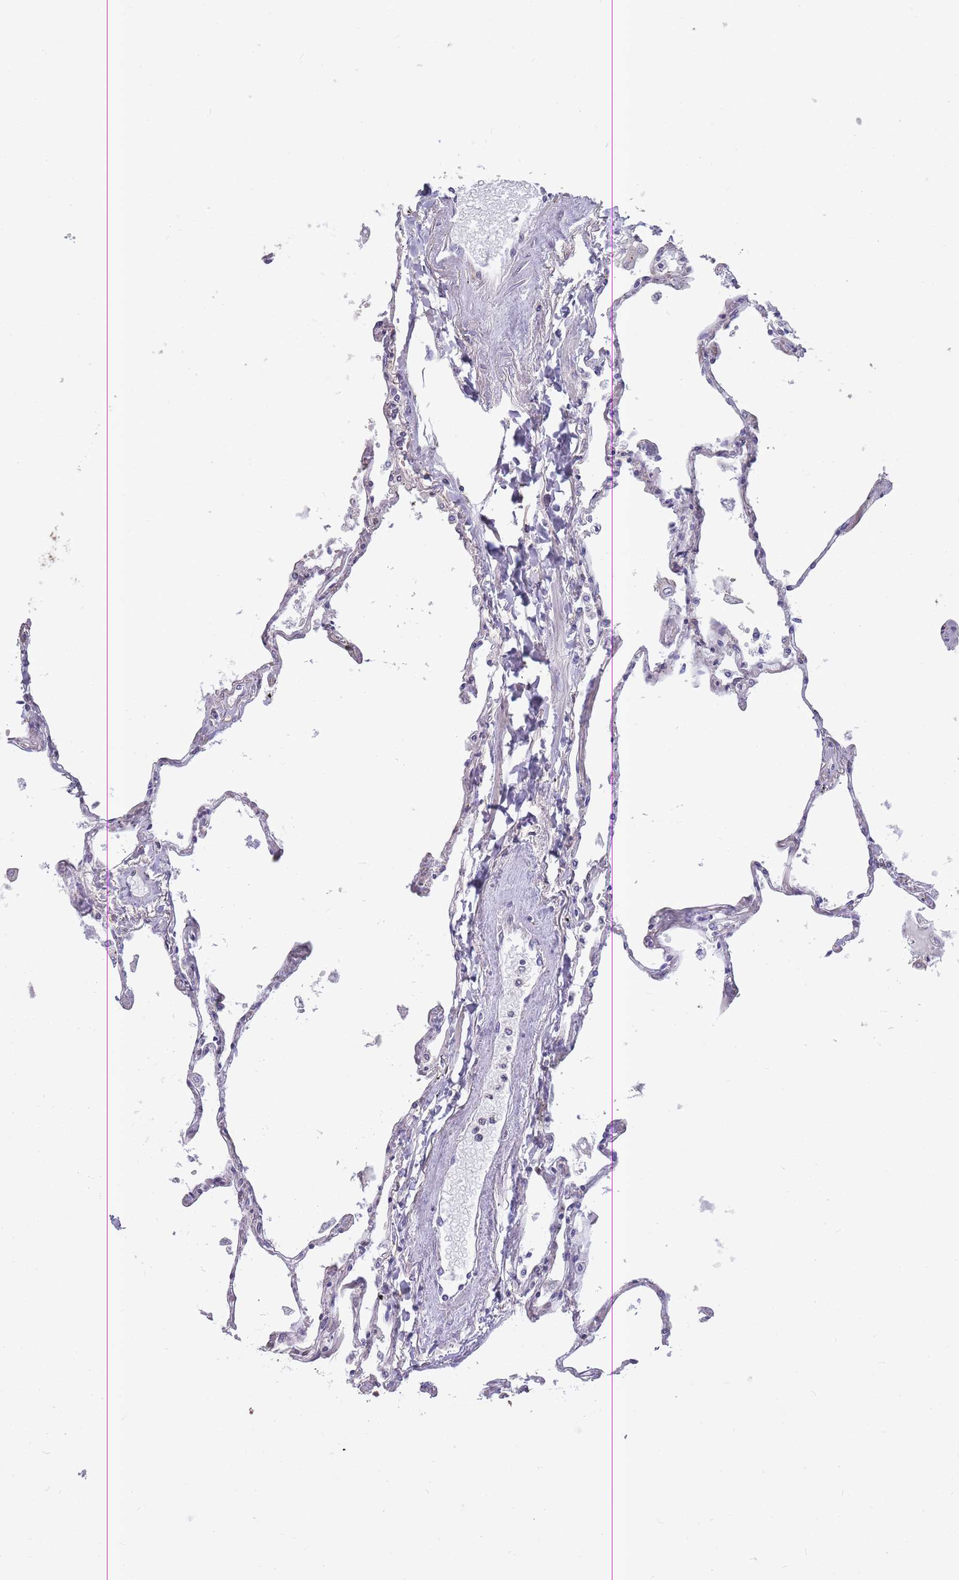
{"staining": {"intensity": "negative", "quantity": "none", "location": "none"}, "tissue": "lung", "cell_type": "Alveolar cells", "image_type": "normal", "snomed": [{"axis": "morphology", "description": "Normal tissue, NOS"}, {"axis": "topography", "description": "Lung"}], "caption": "Micrograph shows no significant protein positivity in alveolar cells of normal lung. The staining is performed using DAB (3,3'-diaminobenzidine) brown chromogen with nuclei counter-stained in using hematoxylin.", "gene": "GMIP", "patient": {"sex": "female", "age": 67}}